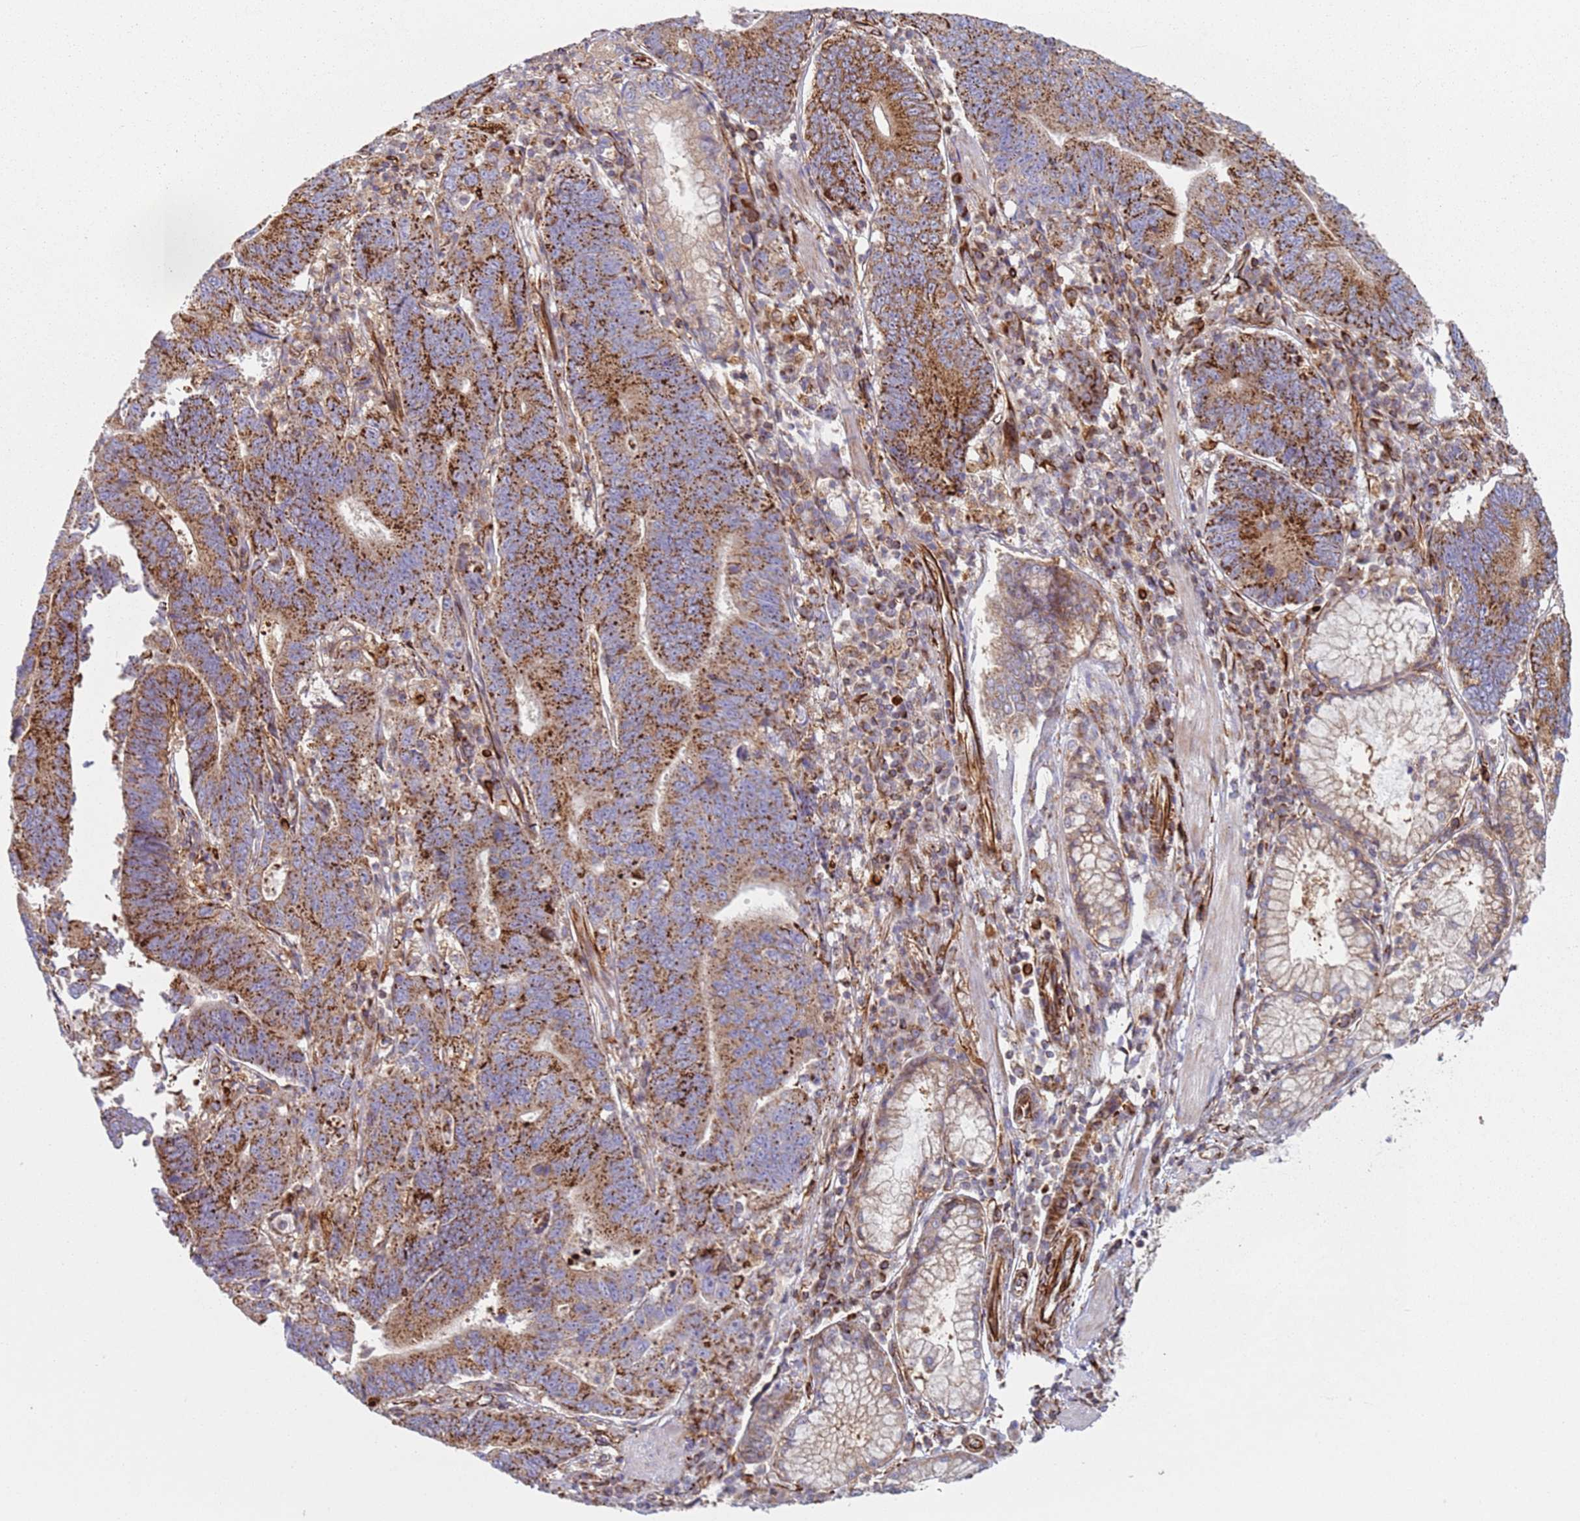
{"staining": {"intensity": "strong", "quantity": ">75%", "location": "cytoplasmic/membranous"}, "tissue": "stomach cancer", "cell_type": "Tumor cells", "image_type": "cancer", "snomed": [{"axis": "morphology", "description": "Adenocarcinoma, NOS"}, {"axis": "topography", "description": "Stomach"}], "caption": "Immunohistochemical staining of human stomach cancer (adenocarcinoma) displays high levels of strong cytoplasmic/membranous protein expression in approximately >75% of tumor cells.", "gene": "SNAPIN", "patient": {"sex": "male", "age": 59}}